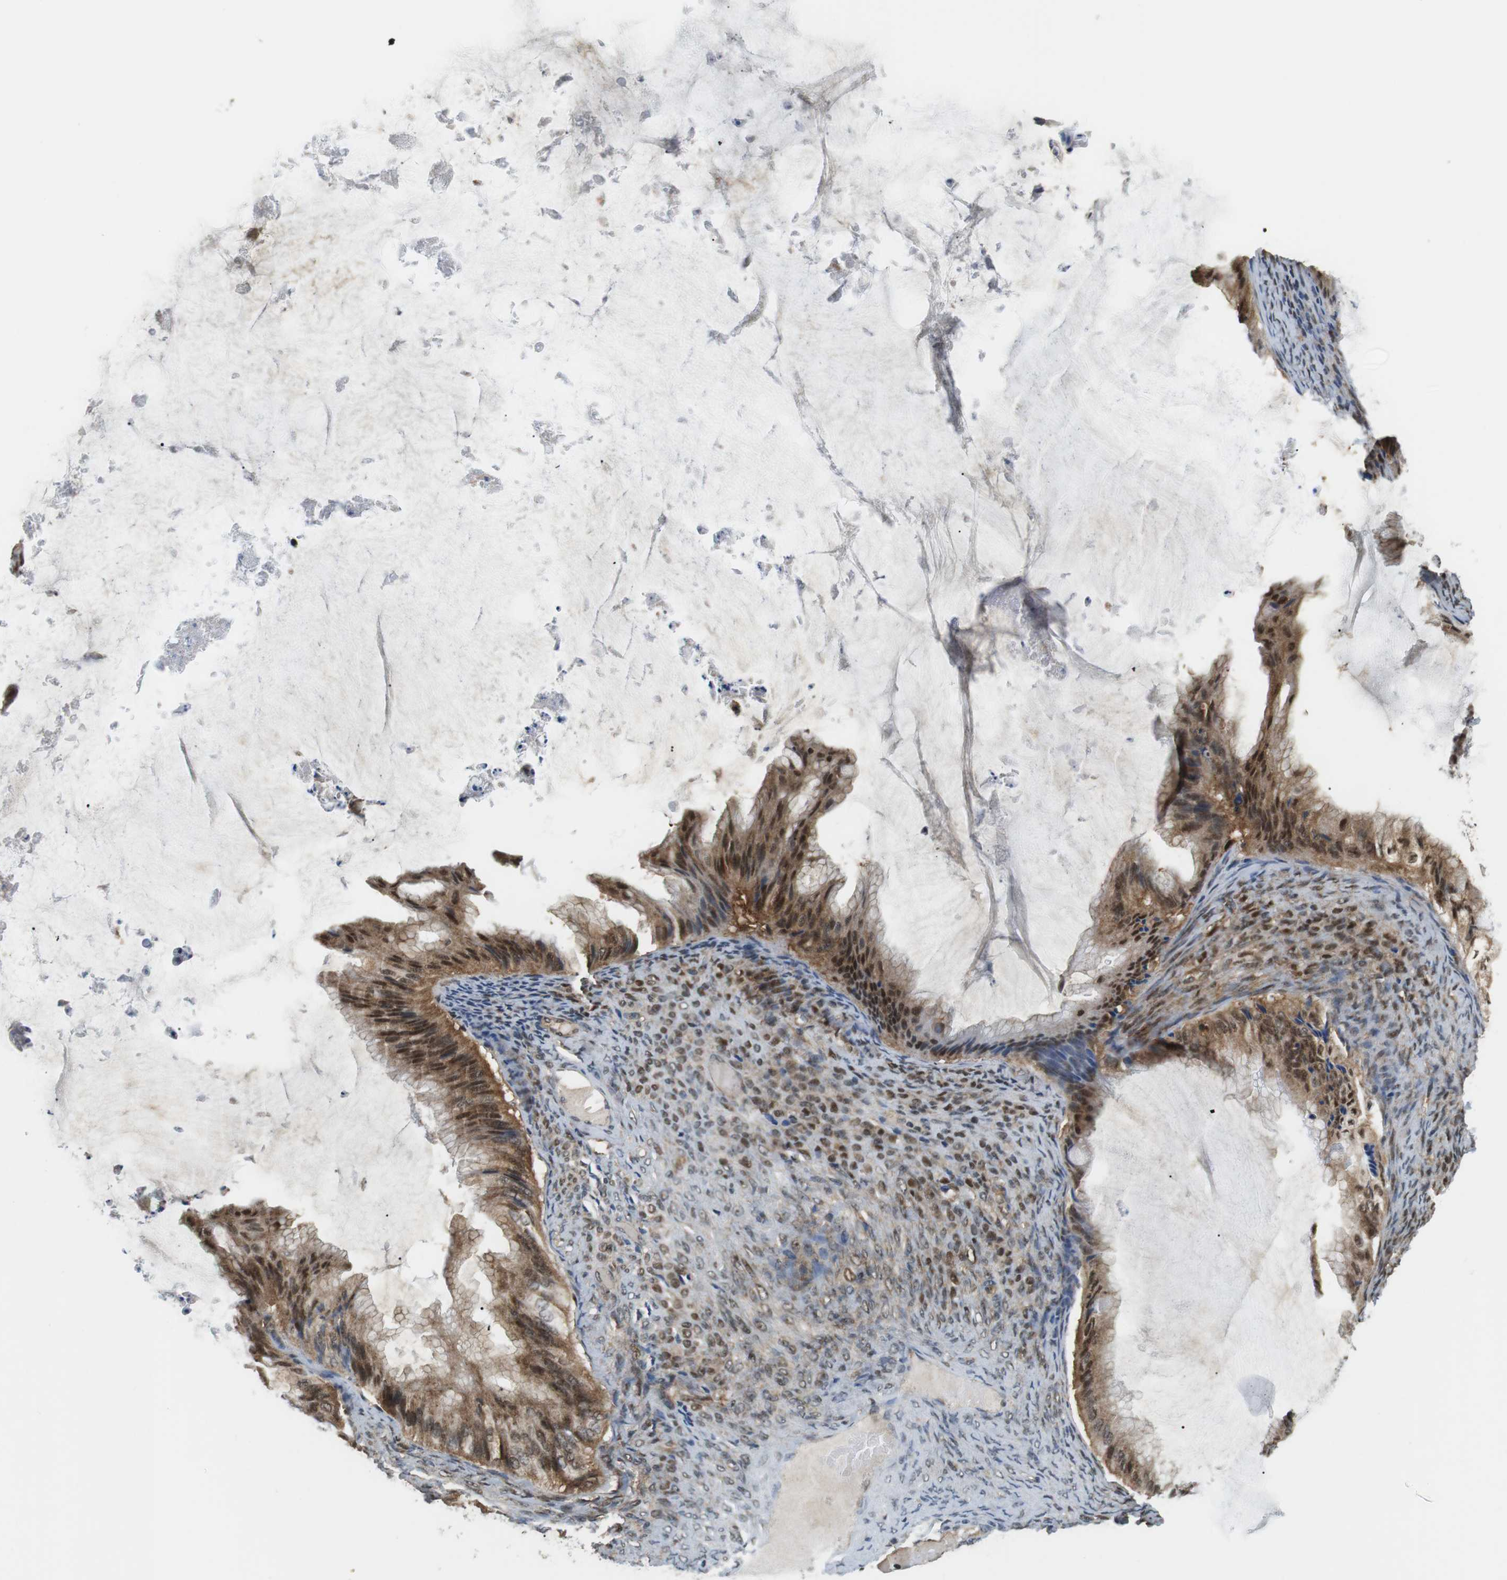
{"staining": {"intensity": "moderate", "quantity": ">75%", "location": "cytoplasmic/membranous,nuclear"}, "tissue": "ovarian cancer", "cell_type": "Tumor cells", "image_type": "cancer", "snomed": [{"axis": "morphology", "description": "Cystadenocarcinoma, mucinous, NOS"}, {"axis": "topography", "description": "Ovary"}], "caption": "Ovarian mucinous cystadenocarcinoma stained with DAB (3,3'-diaminobenzidine) IHC demonstrates medium levels of moderate cytoplasmic/membranous and nuclear expression in approximately >75% of tumor cells.", "gene": "CSNK2B", "patient": {"sex": "female", "age": 61}}